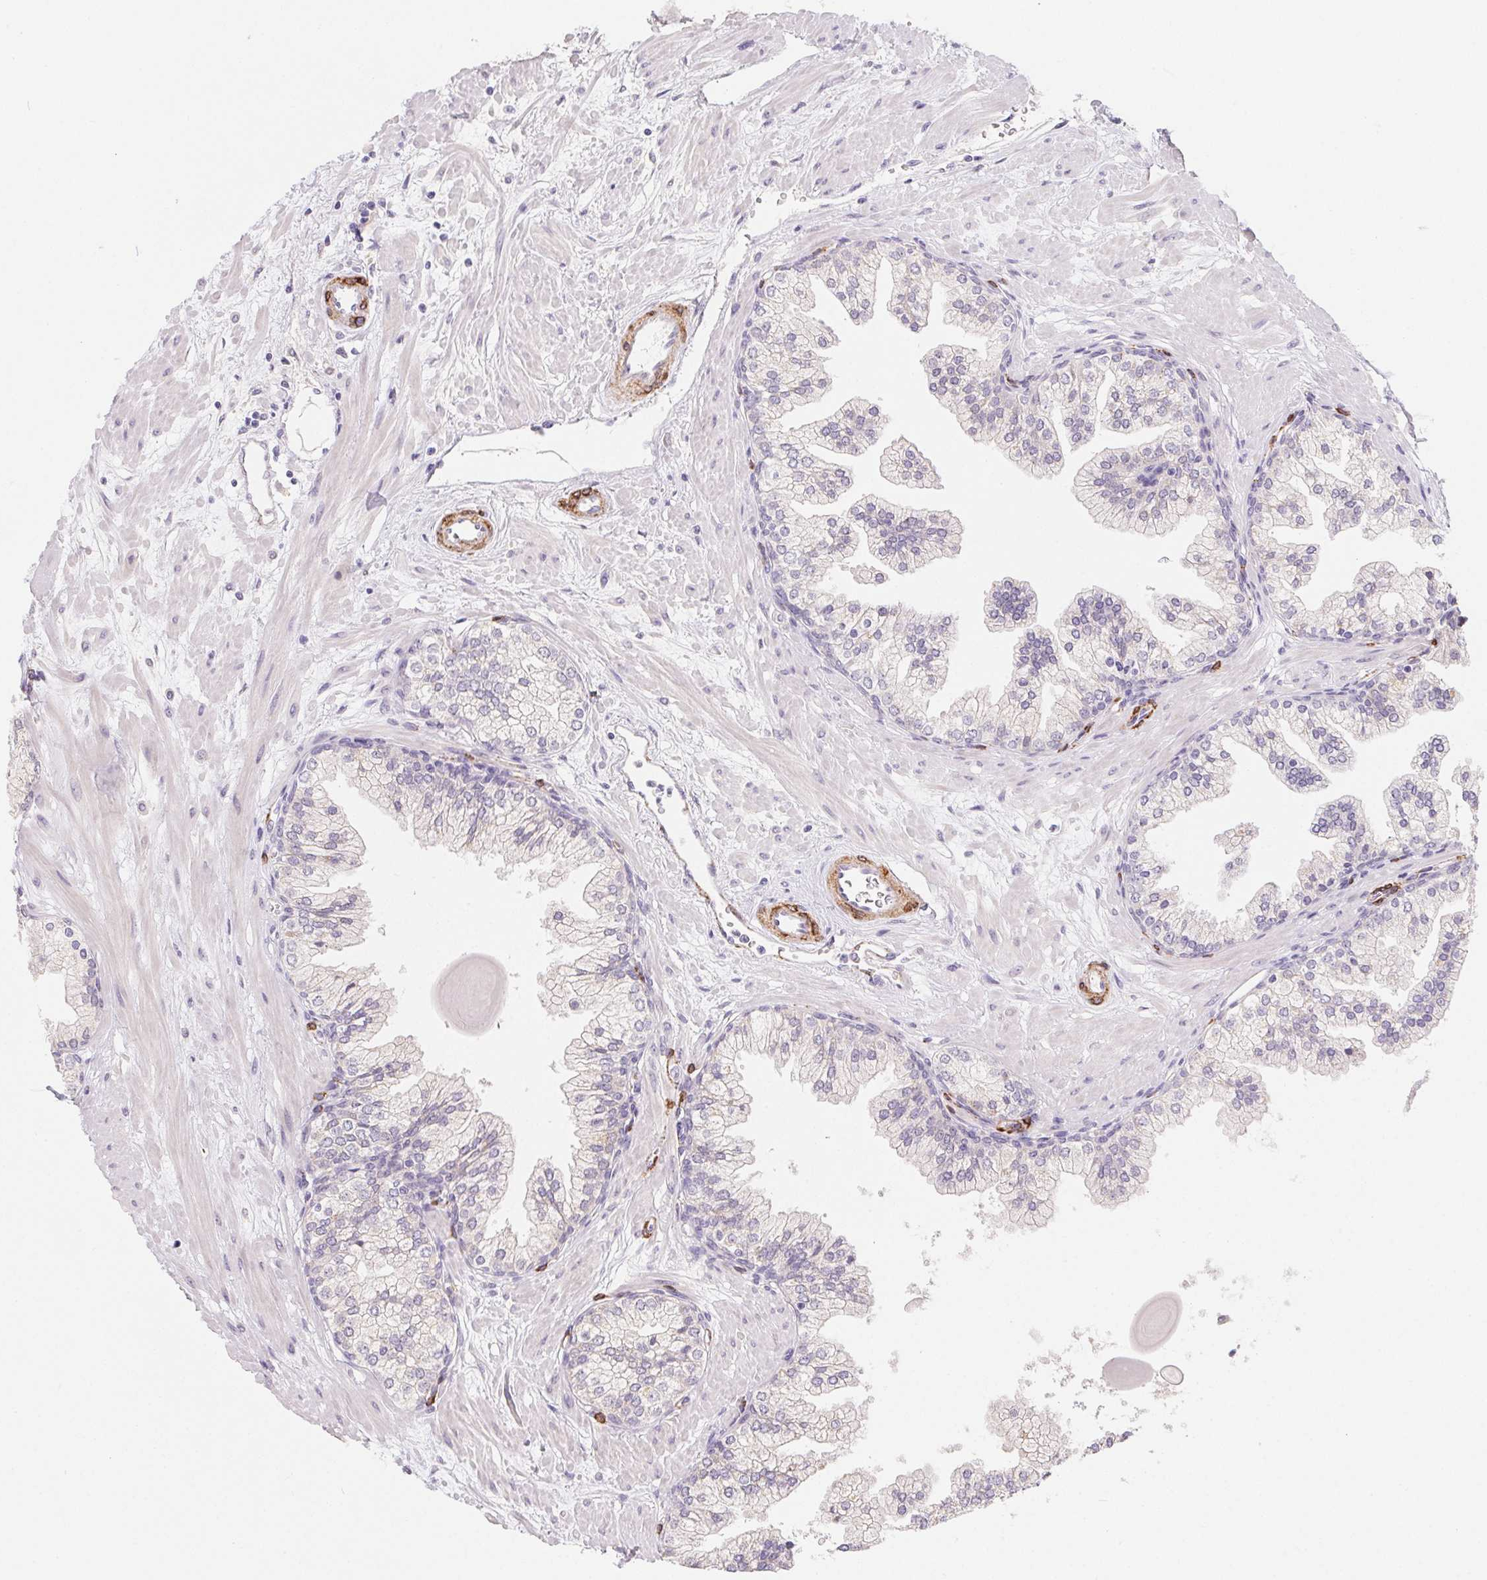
{"staining": {"intensity": "negative", "quantity": "none", "location": "none"}, "tissue": "prostate", "cell_type": "Glandular cells", "image_type": "normal", "snomed": [{"axis": "morphology", "description": "Normal tissue, NOS"}, {"axis": "topography", "description": "Prostate"}, {"axis": "topography", "description": "Peripheral nerve tissue"}], "caption": "IHC histopathology image of benign prostate stained for a protein (brown), which exhibits no positivity in glandular cells.", "gene": "HRC", "patient": {"sex": "male", "age": 61}}